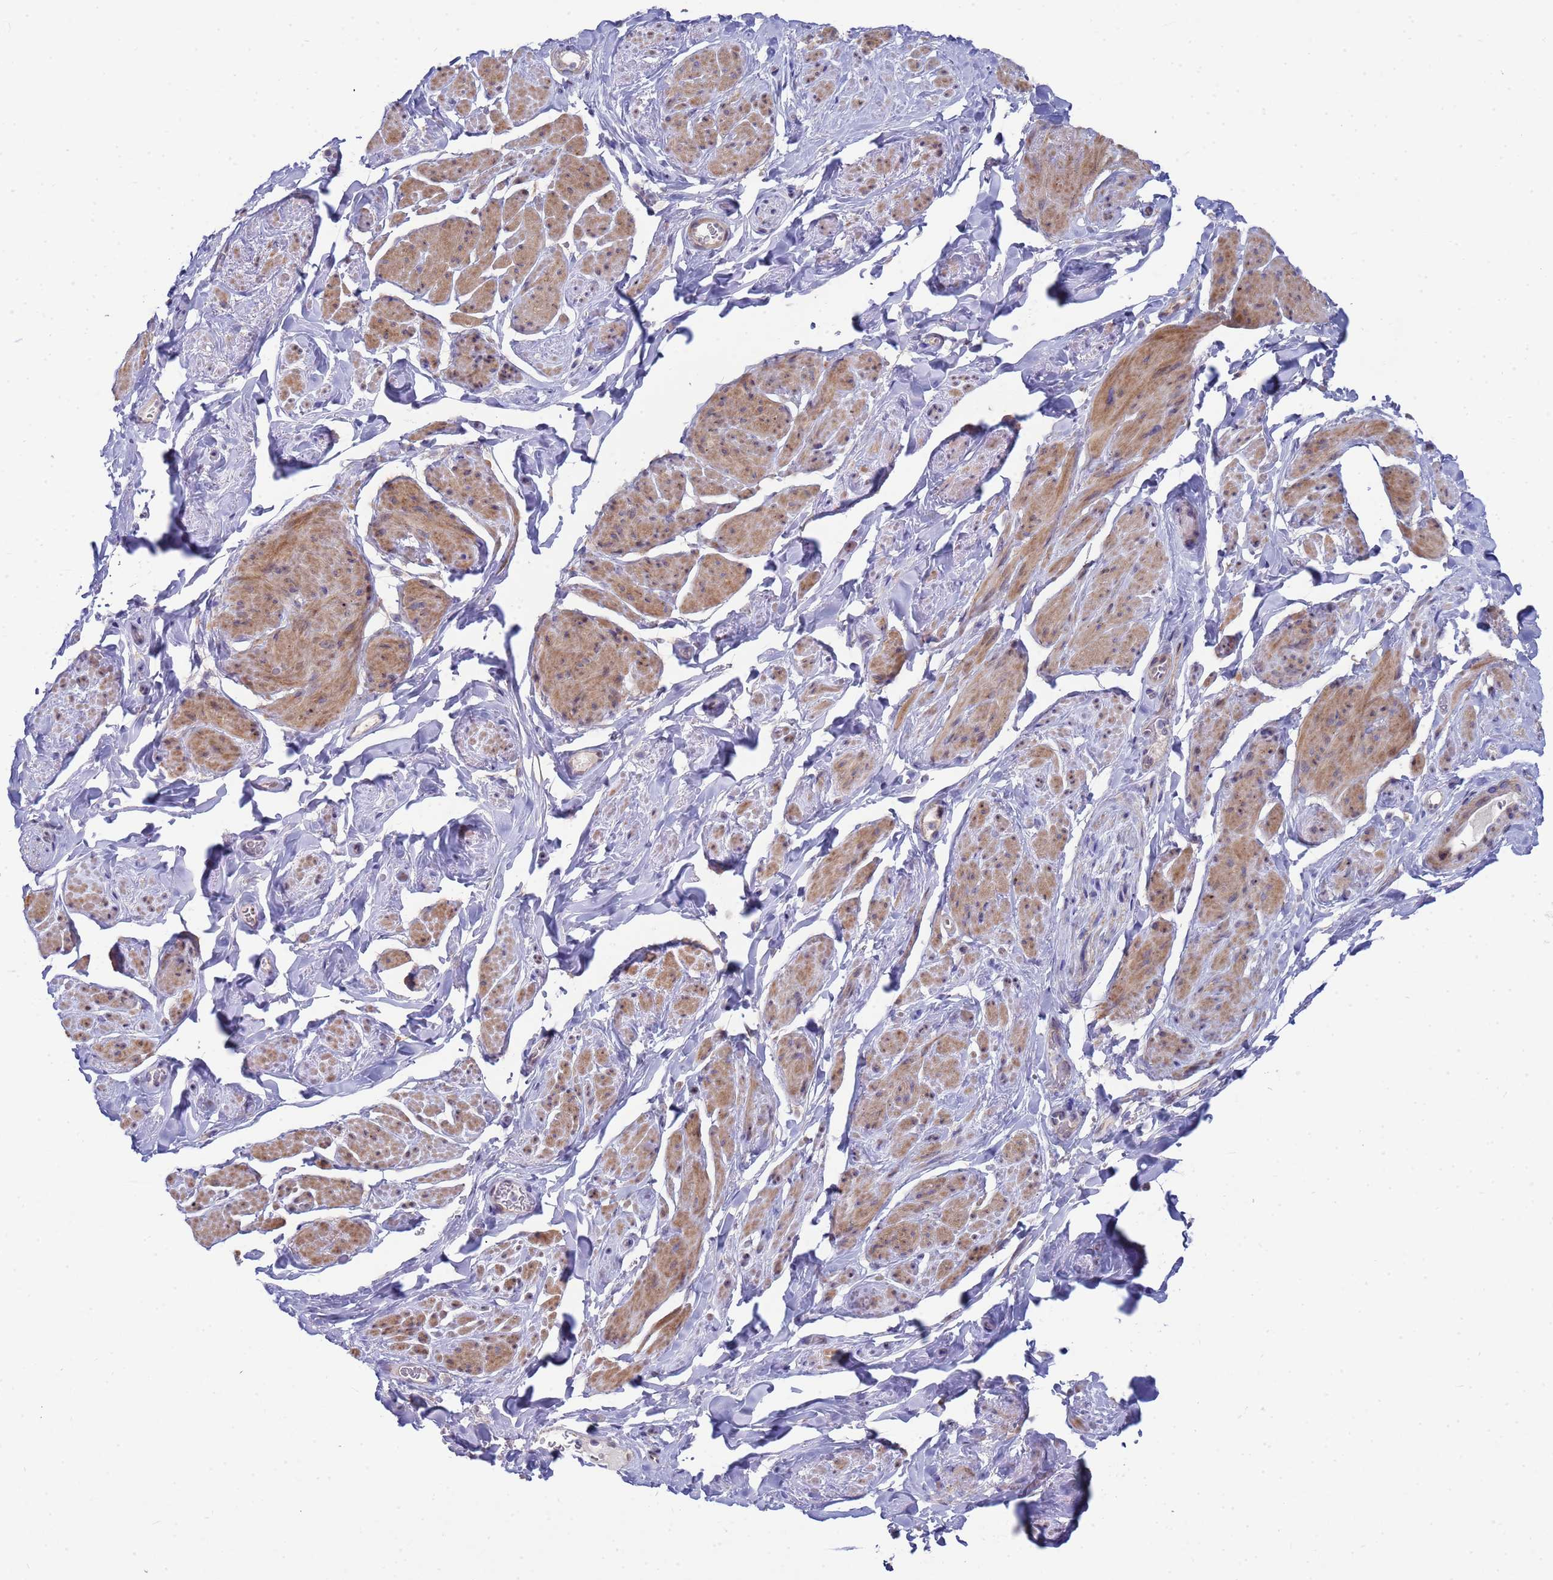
{"staining": {"intensity": "moderate", "quantity": ">75%", "location": "cytoplasmic/membranous"}, "tissue": "smooth muscle", "cell_type": "Smooth muscle cells", "image_type": "normal", "snomed": [{"axis": "morphology", "description": "Normal tissue, NOS"}, {"axis": "topography", "description": "Smooth muscle"}, {"axis": "topography", "description": "Peripheral nerve tissue"}], "caption": "Brown immunohistochemical staining in normal smooth muscle displays moderate cytoplasmic/membranous expression in approximately >75% of smooth muscle cells.", "gene": "ENOSF1", "patient": {"sex": "male", "age": 69}}